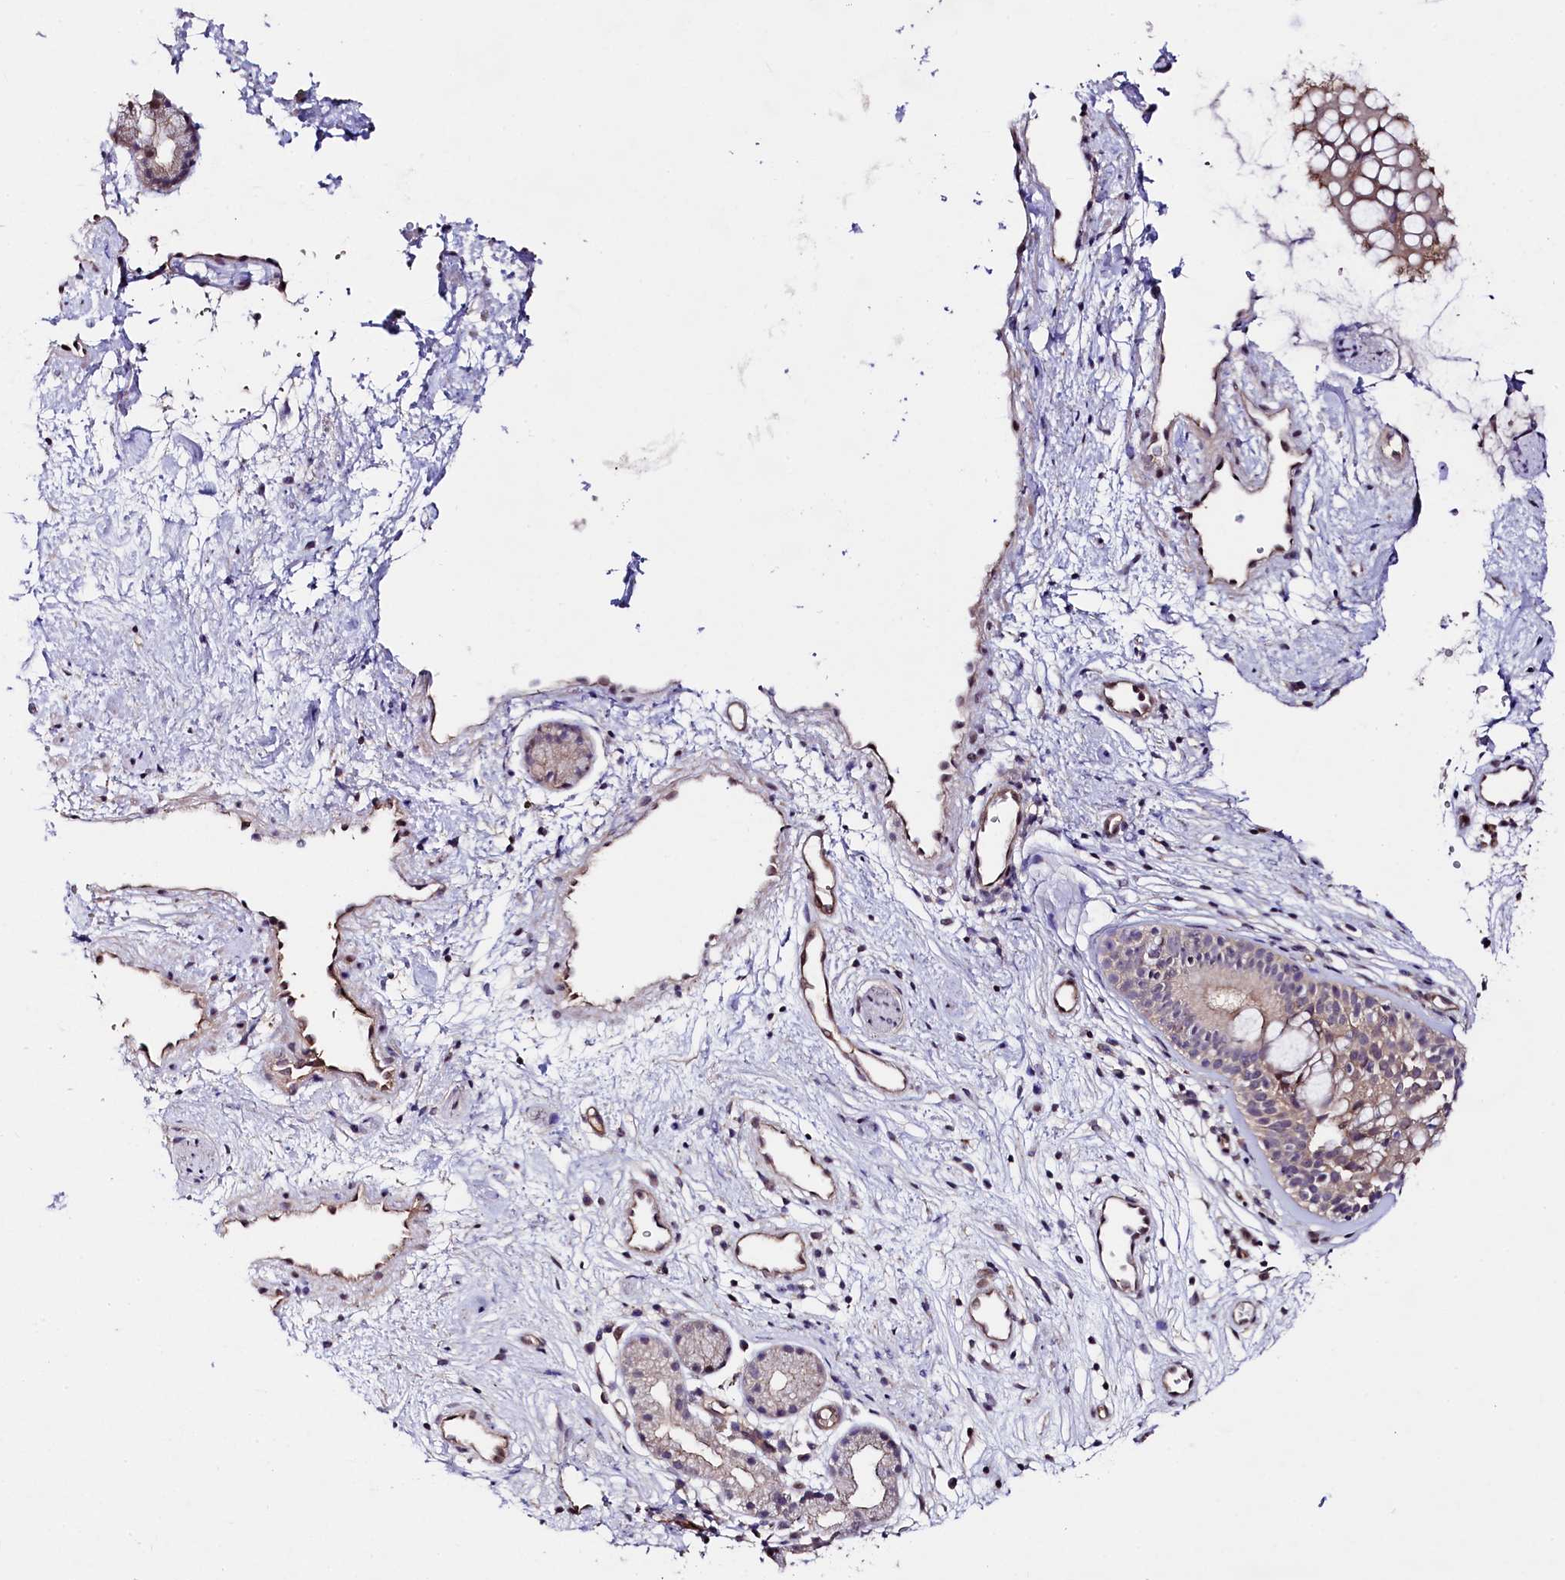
{"staining": {"intensity": "weak", "quantity": ">75%", "location": "cytoplasmic/membranous,nuclear"}, "tissue": "nasopharynx", "cell_type": "Respiratory epithelial cells", "image_type": "normal", "snomed": [{"axis": "morphology", "description": "Normal tissue, NOS"}, {"axis": "topography", "description": "Nasopharynx"}], "caption": "Immunohistochemical staining of unremarkable nasopharynx shows weak cytoplasmic/membranous,nuclear protein staining in approximately >75% of respiratory epithelial cells. Immunohistochemistry stains the protein of interest in brown and the nuclei are stained blue.", "gene": "SNRK", "patient": {"sex": "male", "age": 32}}